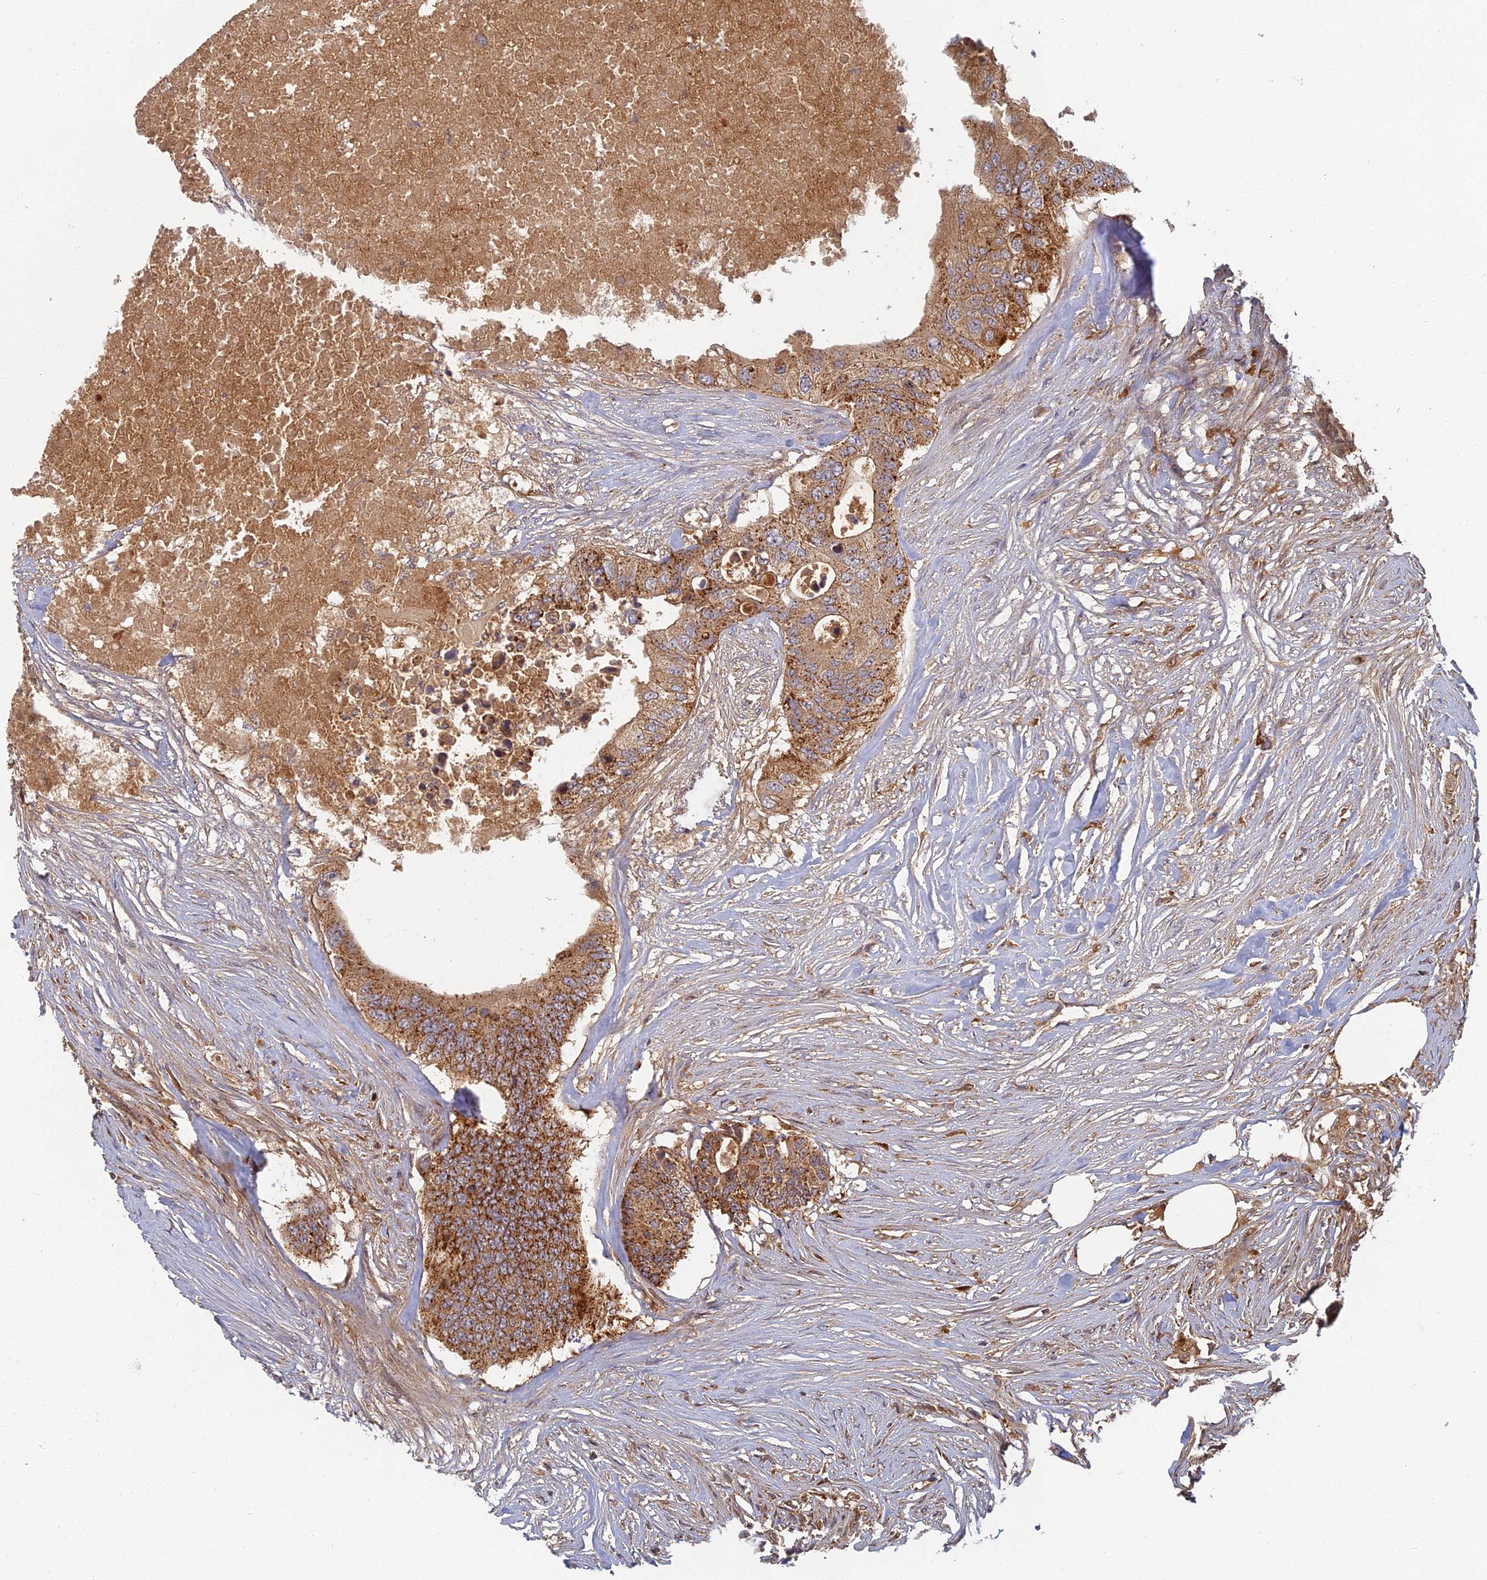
{"staining": {"intensity": "strong", "quantity": ">75%", "location": "cytoplasmic/membranous"}, "tissue": "colorectal cancer", "cell_type": "Tumor cells", "image_type": "cancer", "snomed": [{"axis": "morphology", "description": "Adenocarcinoma, NOS"}, {"axis": "topography", "description": "Colon"}], "caption": "A brown stain shows strong cytoplasmic/membranous expression of a protein in adenocarcinoma (colorectal) tumor cells. (IHC, brightfield microscopy, high magnification).", "gene": "INO80D", "patient": {"sex": "male", "age": 71}}